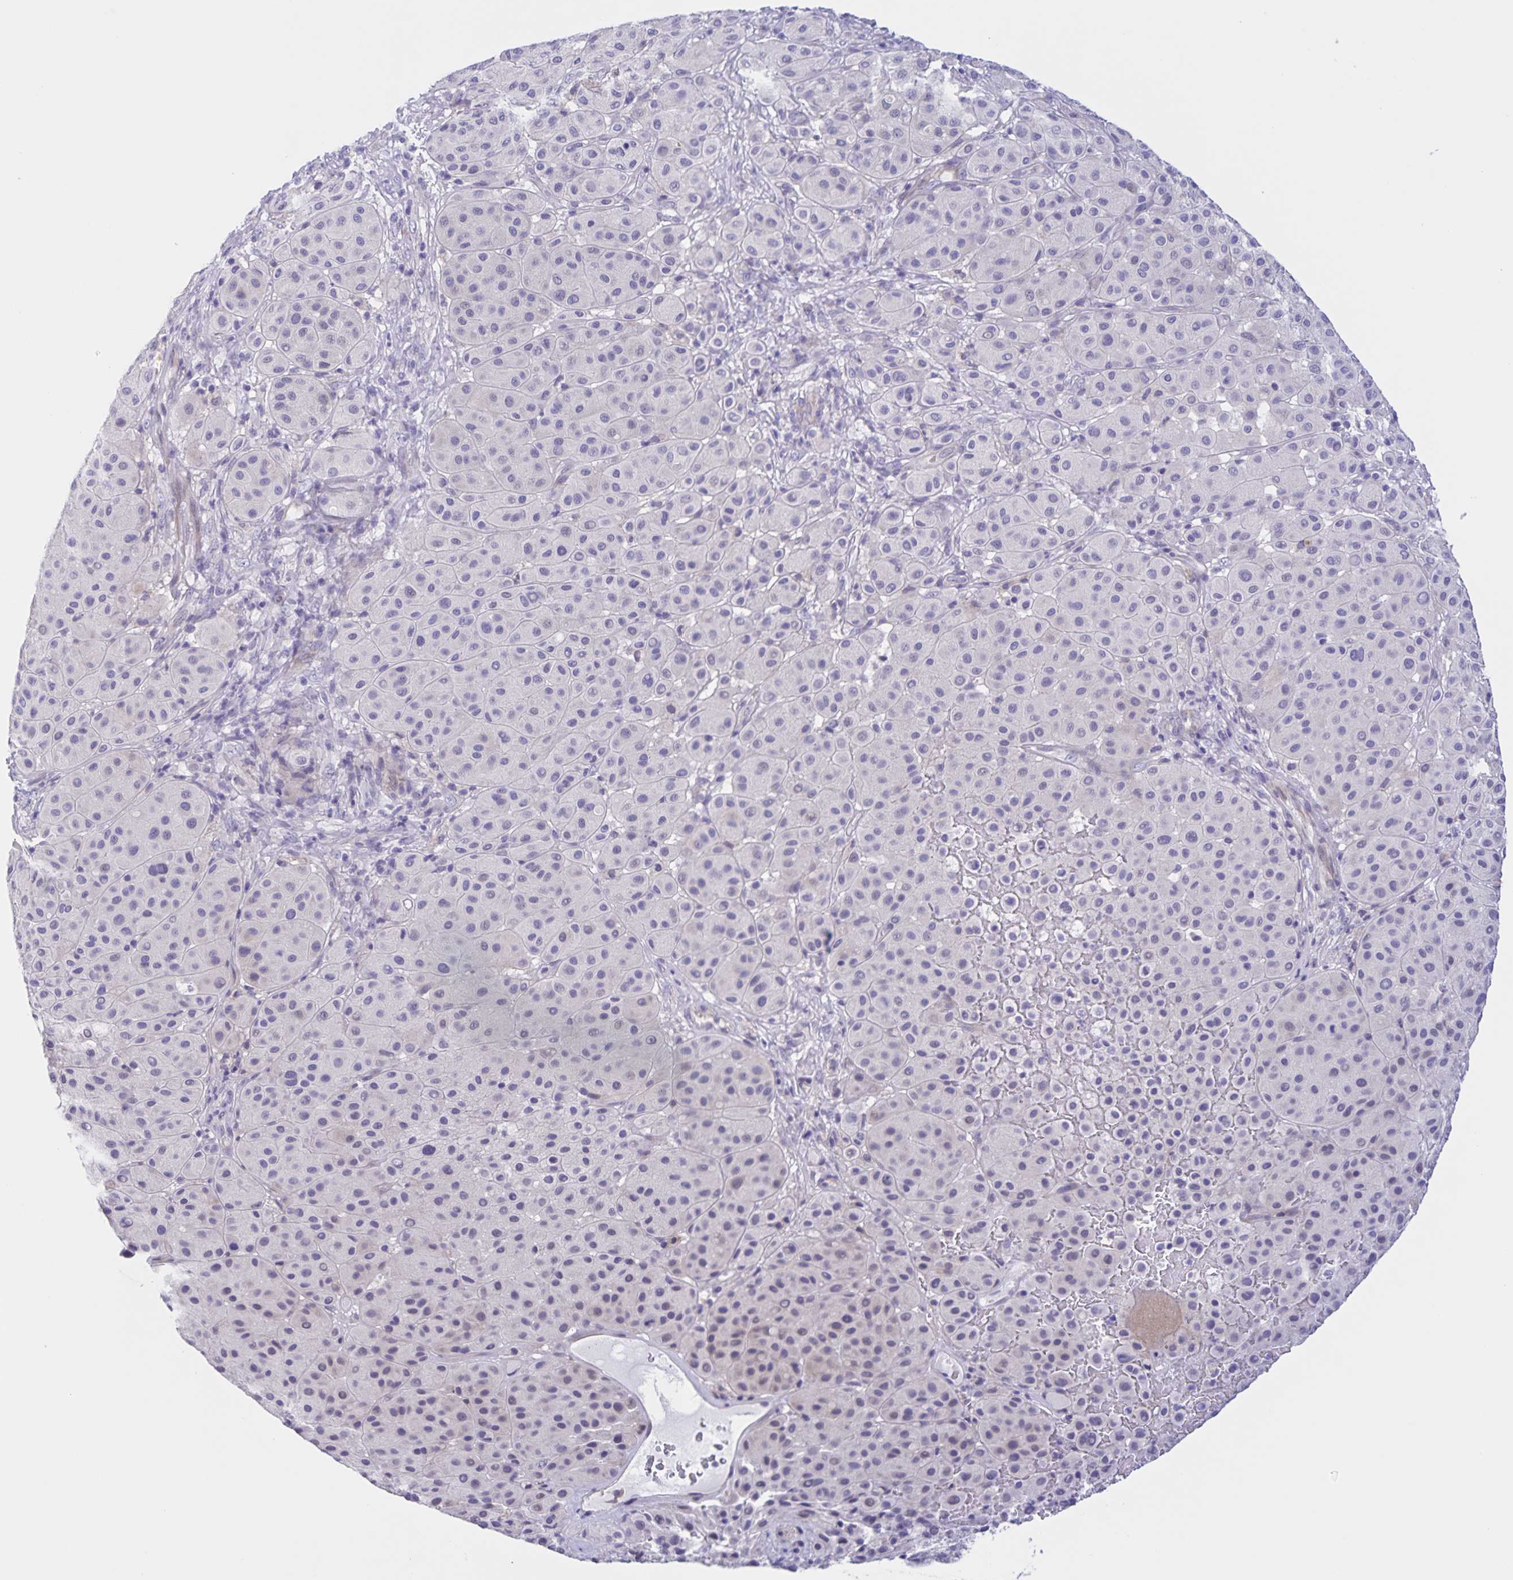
{"staining": {"intensity": "negative", "quantity": "none", "location": "none"}, "tissue": "melanoma", "cell_type": "Tumor cells", "image_type": "cancer", "snomed": [{"axis": "morphology", "description": "Malignant melanoma, Metastatic site"}, {"axis": "topography", "description": "Smooth muscle"}], "caption": "DAB immunohistochemical staining of human melanoma shows no significant expression in tumor cells.", "gene": "DMGDH", "patient": {"sex": "male", "age": 41}}